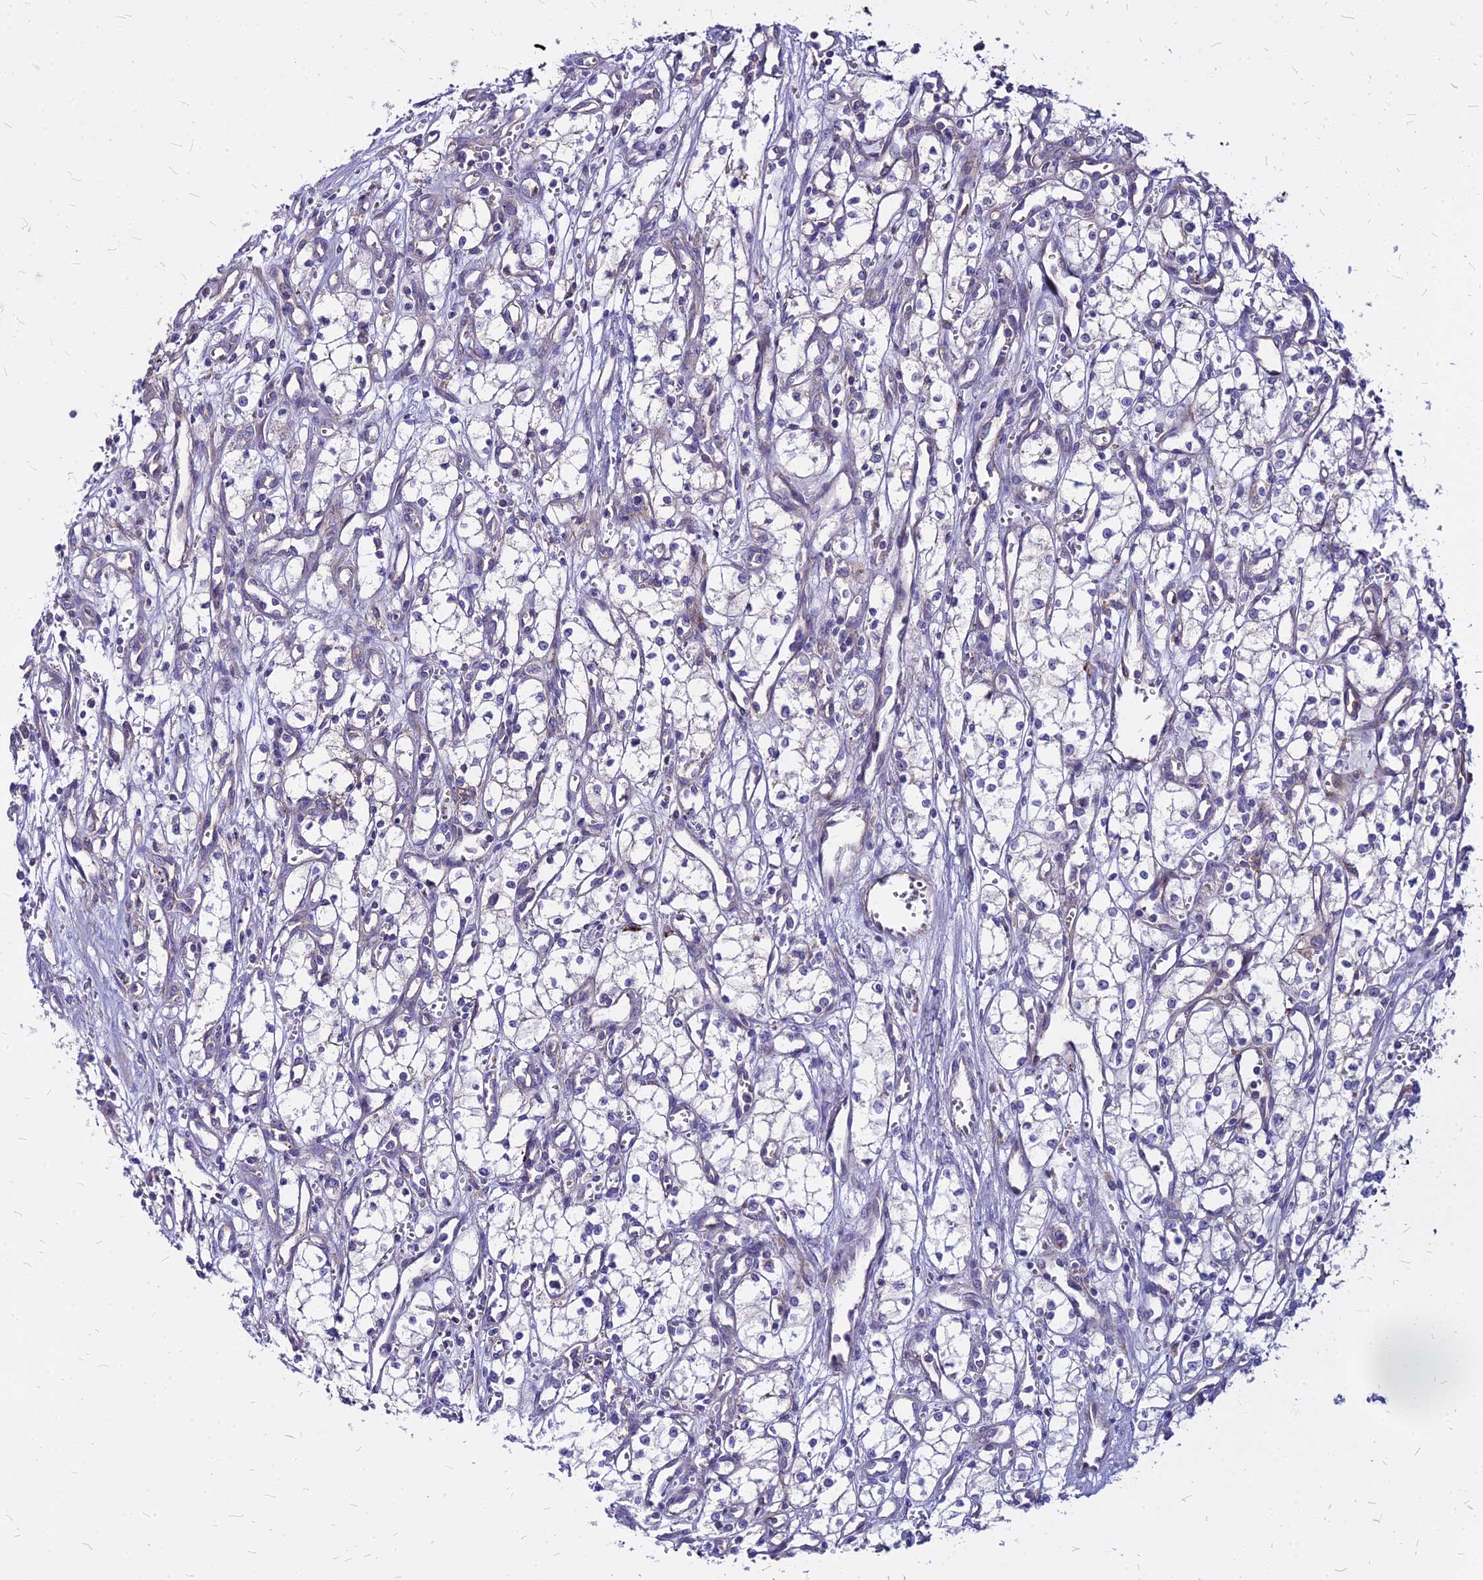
{"staining": {"intensity": "negative", "quantity": "none", "location": "none"}, "tissue": "renal cancer", "cell_type": "Tumor cells", "image_type": "cancer", "snomed": [{"axis": "morphology", "description": "Adenocarcinoma, NOS"}, {"axis": "topography", "description": "Kidney"}], "caption": "Tumor cells are negative for brown protein staining in renal cancer. (Stains: DAB immunohistochemistry with hematoxylin counter stain, Microscopy: brightfield microscopy at high magnification).", "gene": "COMMD10", "patient": {"sex": "male", "age": 59}}